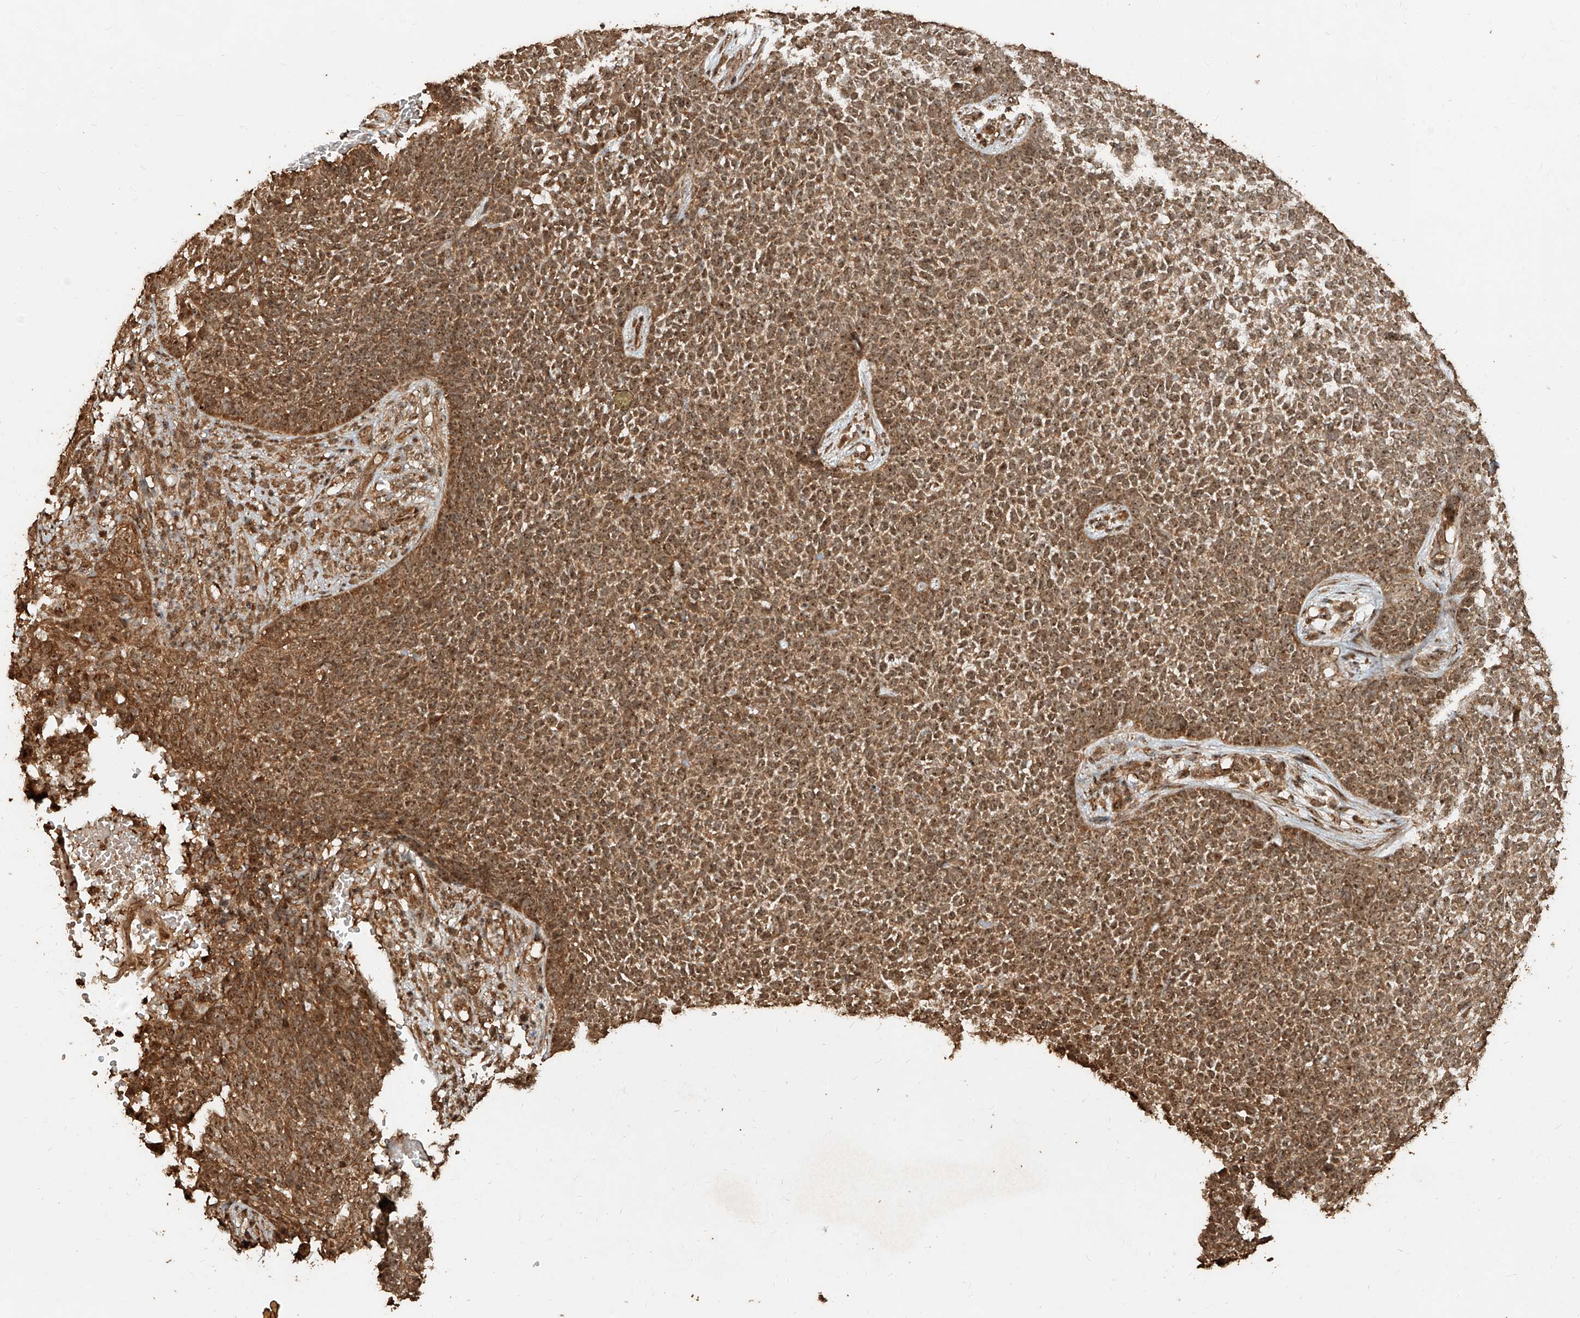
{"staining": {"intensity": "moderate", "quantity": ">75%", "location": "cytoplasmic/membranous,nuclear"}, "tissue": "skin cancer", "cell_type": "Tumor cells", "image_type": "cancer", "snomed": [{"axis": "morphology", "description": "Basal cell carcinoma"}, {"axis": "topography", "description": "Skin"}], "caption": "Human skin basal cell carcinoma stained with a brown dye shows moderate cytoplasmic/membranous and nuclear positive expression in approximately >75% of tumor cells.", "gene": "ZNF660", "patient": {"sex": "female", "age": 84}}